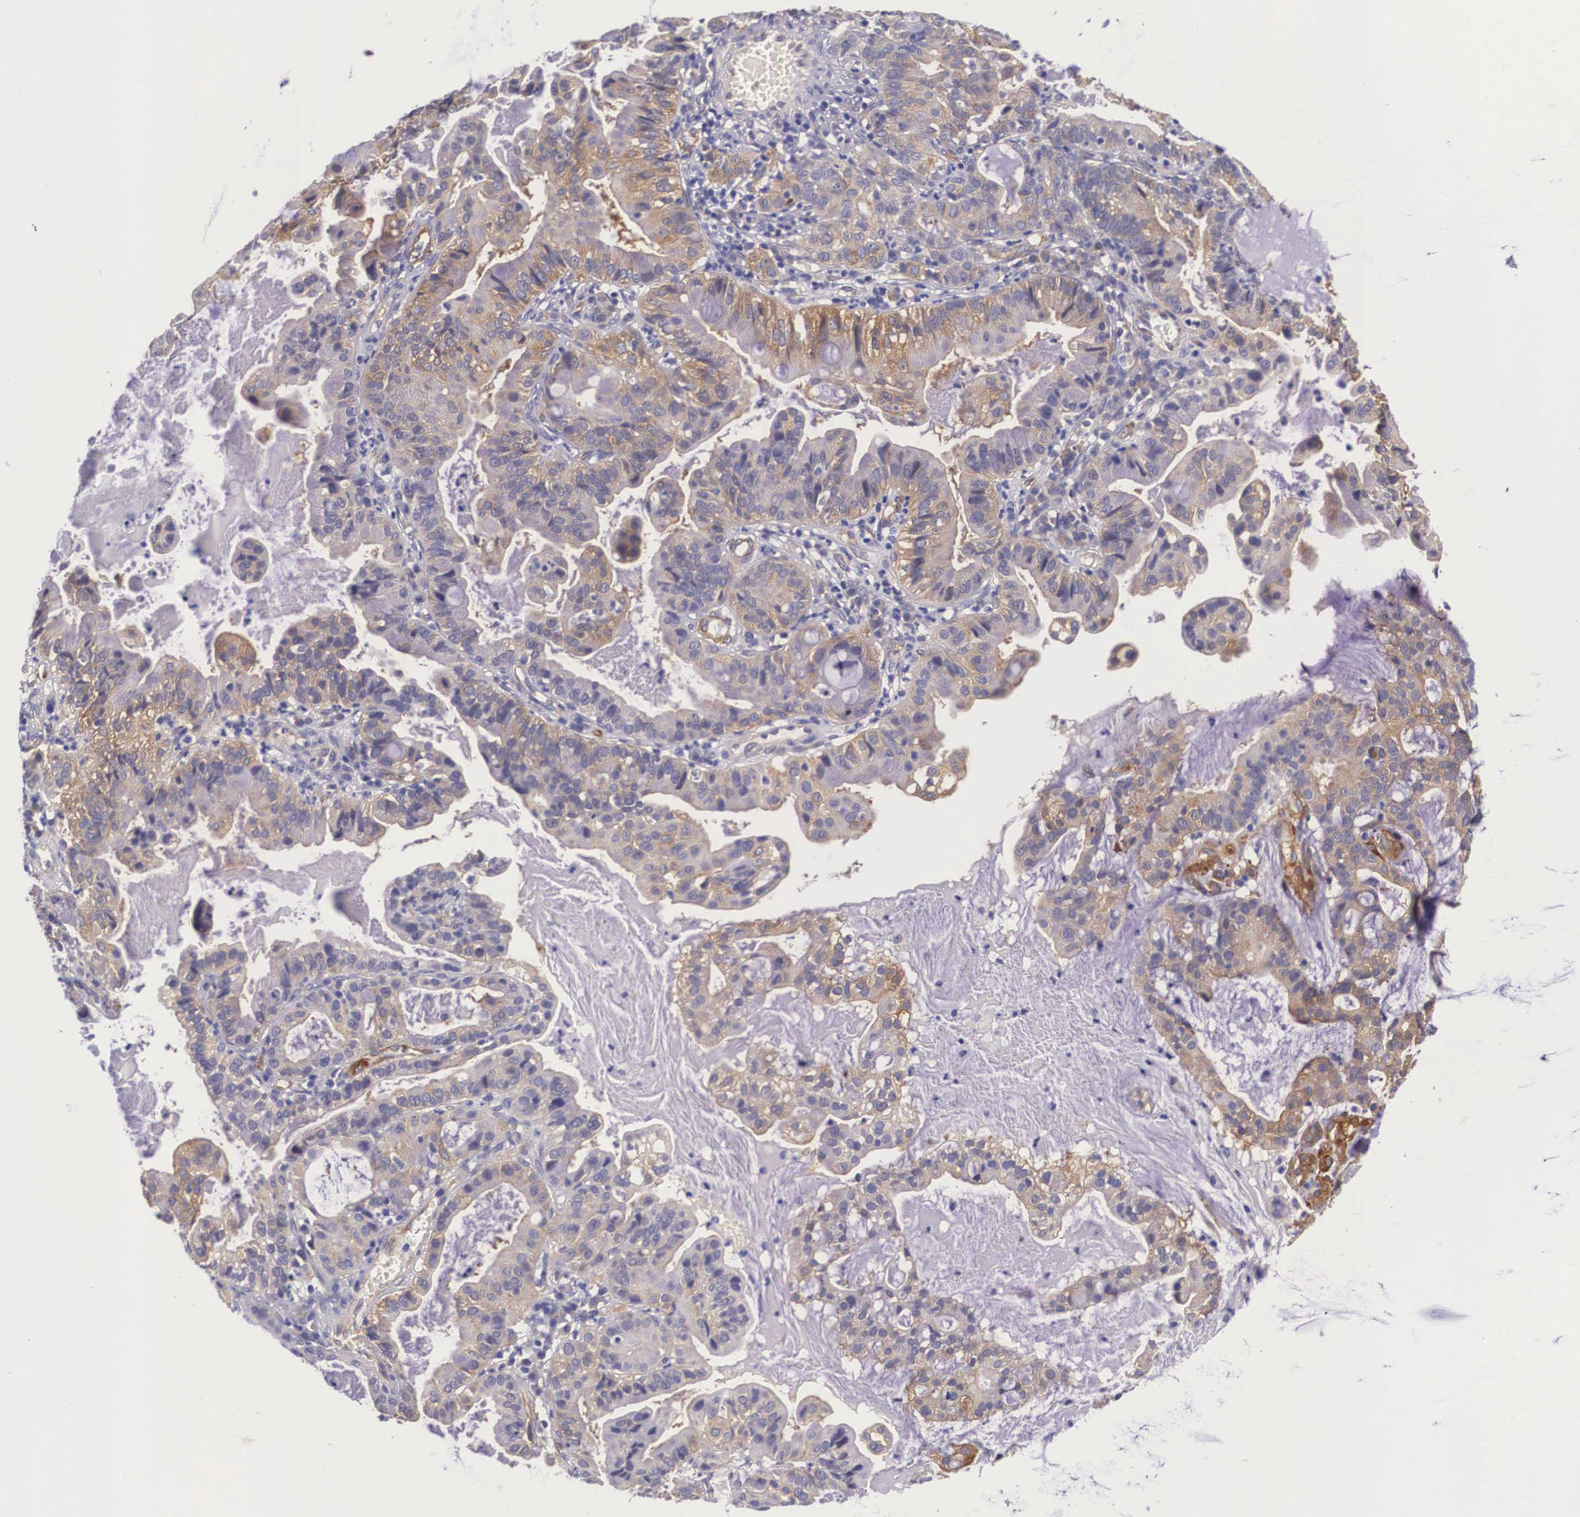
{"staining": {"intensity": "moderate", "quantity": "25%-75%", "location": "cytoplasmic/membranous"}, "tissue": "cervical cancer", "cell_type": "Tumor cells", "image_type": "cancer", "snomed": [{"axis": "morphology", "description": "Adenocarcinoma, NOS"}, {"axis": "topography", "description": "Cervix"}], "caption": "An image of human cervical adenocarcinoma stained for a protein displays moderate cytoplasmic/membranous brown staining in tumor cells.", "gene": "BCAR1", "patient": {"sex": "female", "age": 41}}